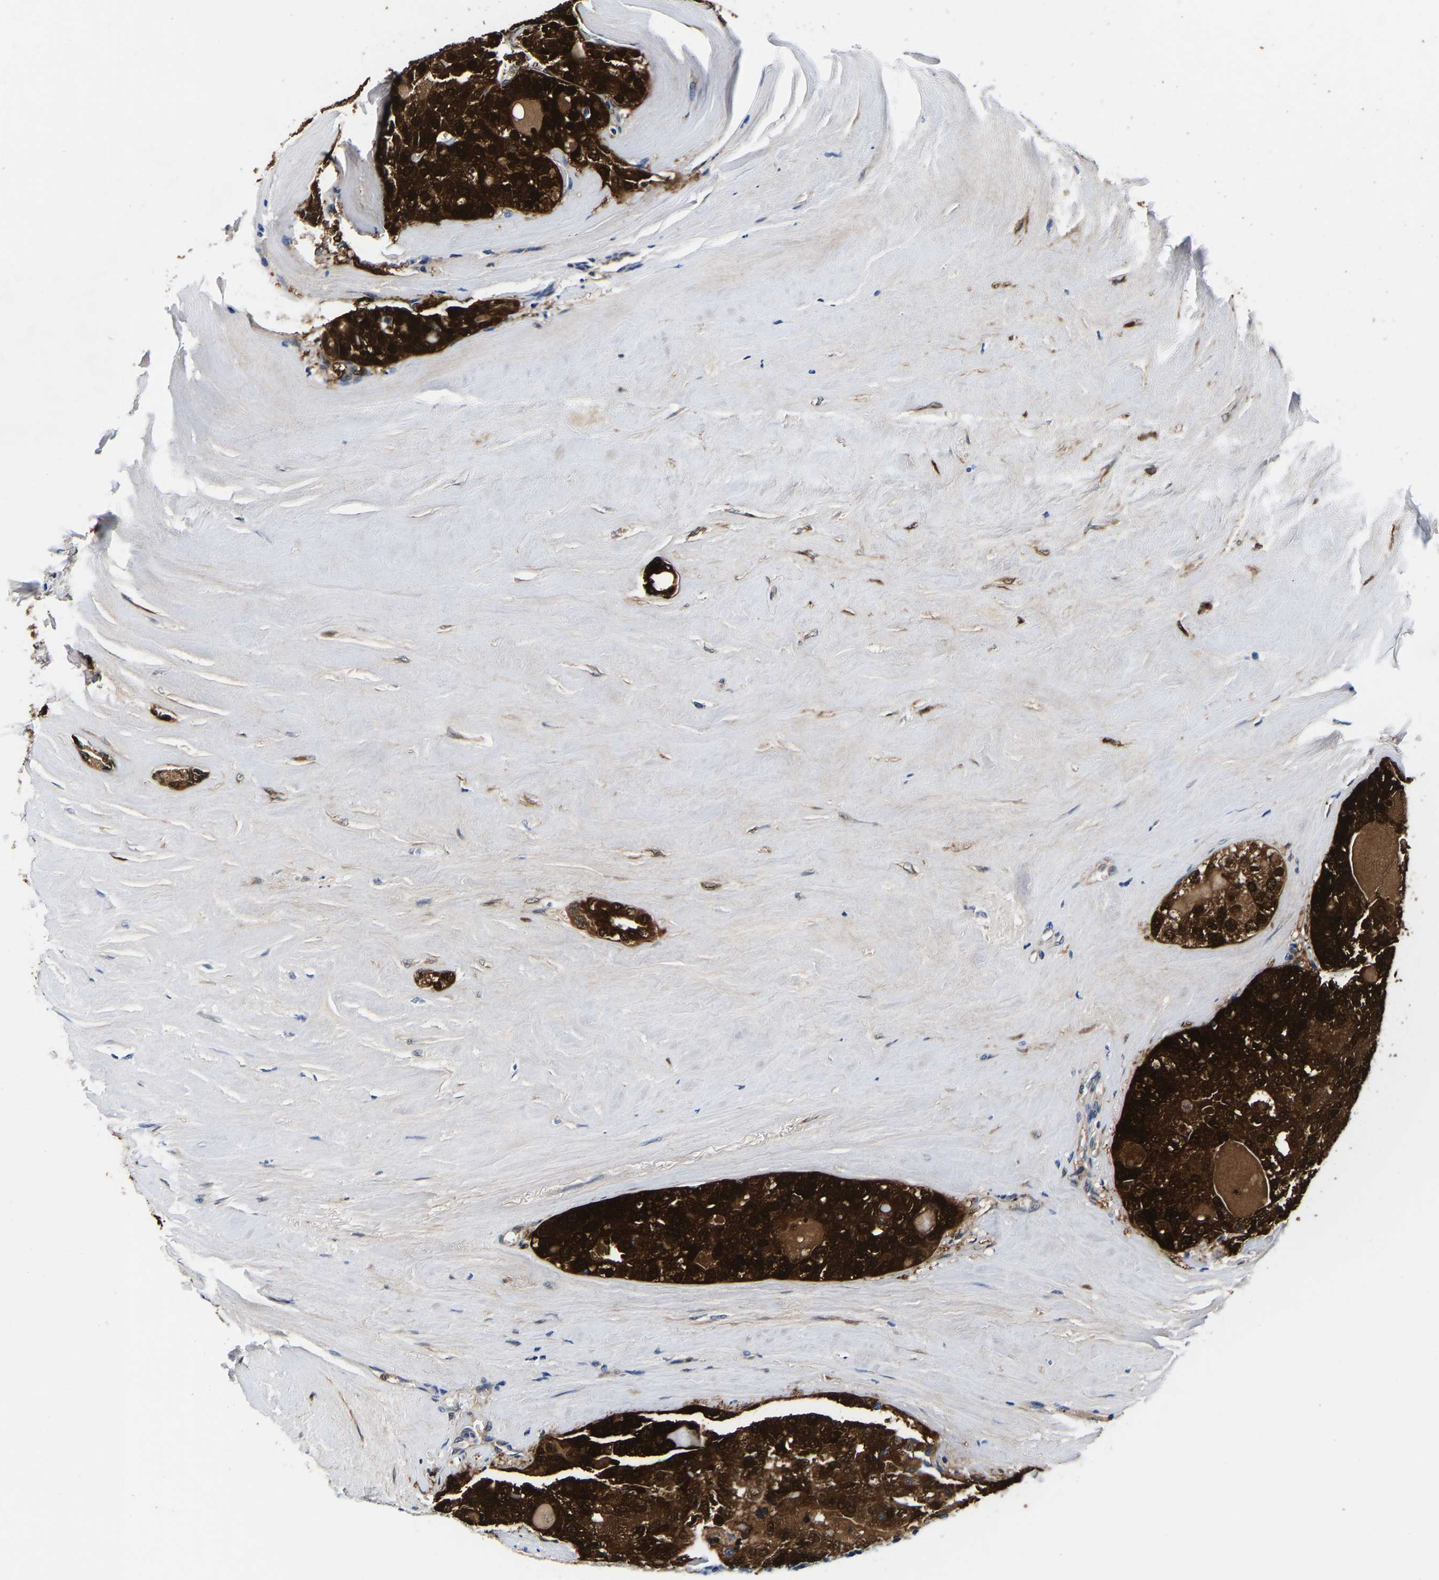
{"staining": {"intensity": "strong", "quantity": ">75%", "location": "cytoplasmic/membranous,nuclear"}, "tissue": "thyroid cancer", "cell_type": "Tumor cells", "image_type": "cancer", "snomed": [{"axis": "morphology", "description": "Follicular adenoma carcinoma, NOS"}, {"axis": "topography", "description": "Thyroid gland"}], "caption": "Follicular adenoma carcinoma (thyroid) tissue shows strong cytoplasmic/membranous and nuclear positivity in about >75% of tumor cells (IHC, brightfield microscopy, high magnification).", "gene": "S100A13", "patient": {"sex": "male", "age": 75}}